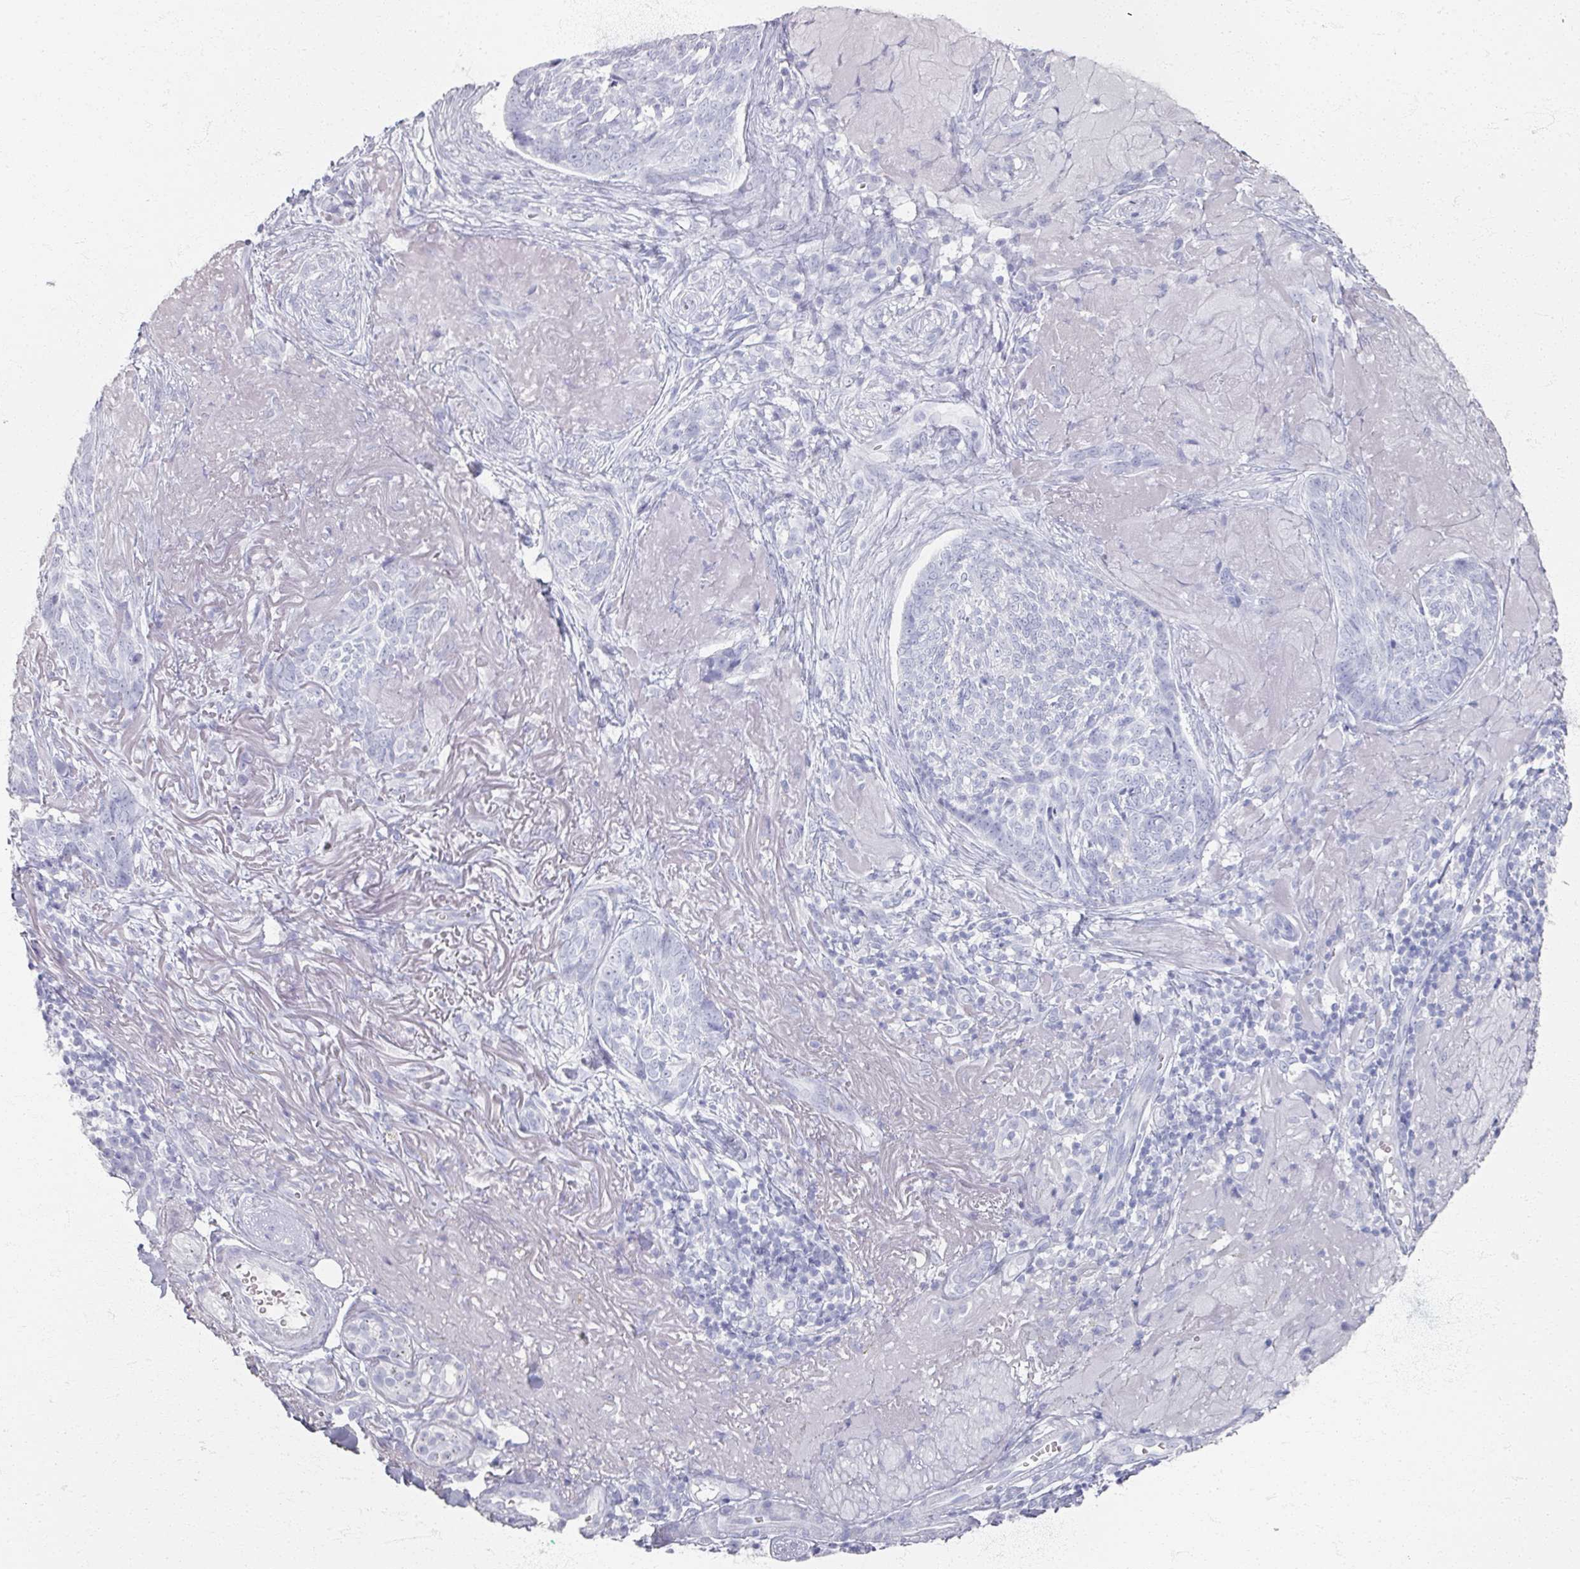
{"staining": {"intensity": "negative", "quantity": "none", "location": "none"}, "tissue": "skin cancer", "cell_type": "Tumor cells", "image_type": "cancer", "snomed": [{"axis": "morphology", "description": "Basal cell carcinoma"}, {"axis": "topography", "description": "Skin"}, {"axis": "topography", "description": "Skin of face"}], "caption": "There is no significant expression in tumor cells of skin cancer. (DAB (3,3'-diaminobenzidine) immunohistochemistry (IHC) with hematoxylin counter stain).", "gene": "PSKH1", "patient": {"sex": "female", "age": 95}}